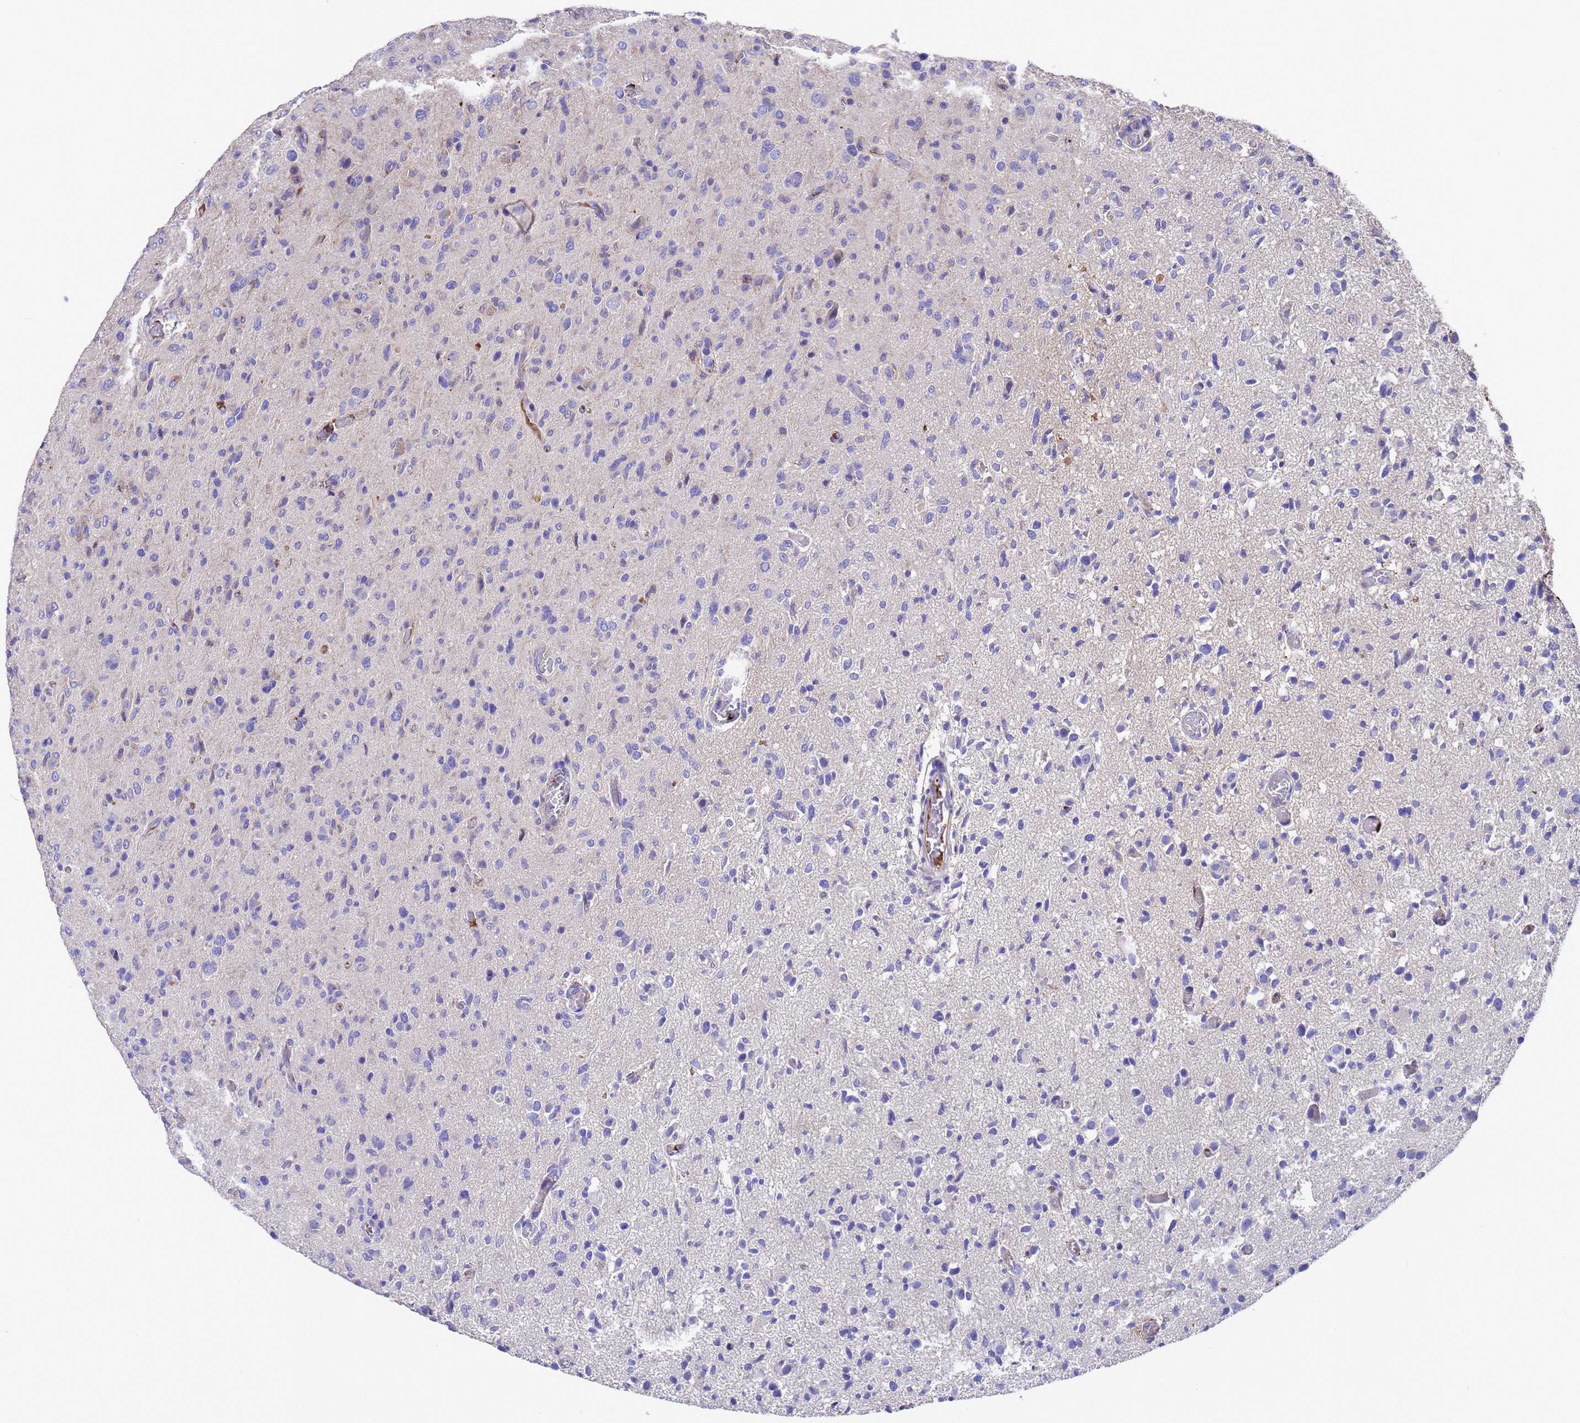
{"staining": {"intensity": "negative", "quantity": "none", "location": "none"}, "tissue": "glioma", "cell_type": "Tumor cells", "image_type": "cancer", "snomed": [{"axis": "morphology", "description": "Glioma, malignant, High grade"}, {"axis": "topography", "description": "Brain"}], "caption": "Immunohistochemistry (IHC) histopathology image of neoplastic tissue: human malignant high-grade glioma stained with DAB reveals no significant protein staining in tumor cells. The staining was performed using DAB (3,3'-diaminobenzidine) to visualize the protein expression in brown, while the nuclei were stained in blue with hematoxylin (Magnification: 20x).", "gene": "ELP6", "patient": {"sex": "female", "age": 57}}